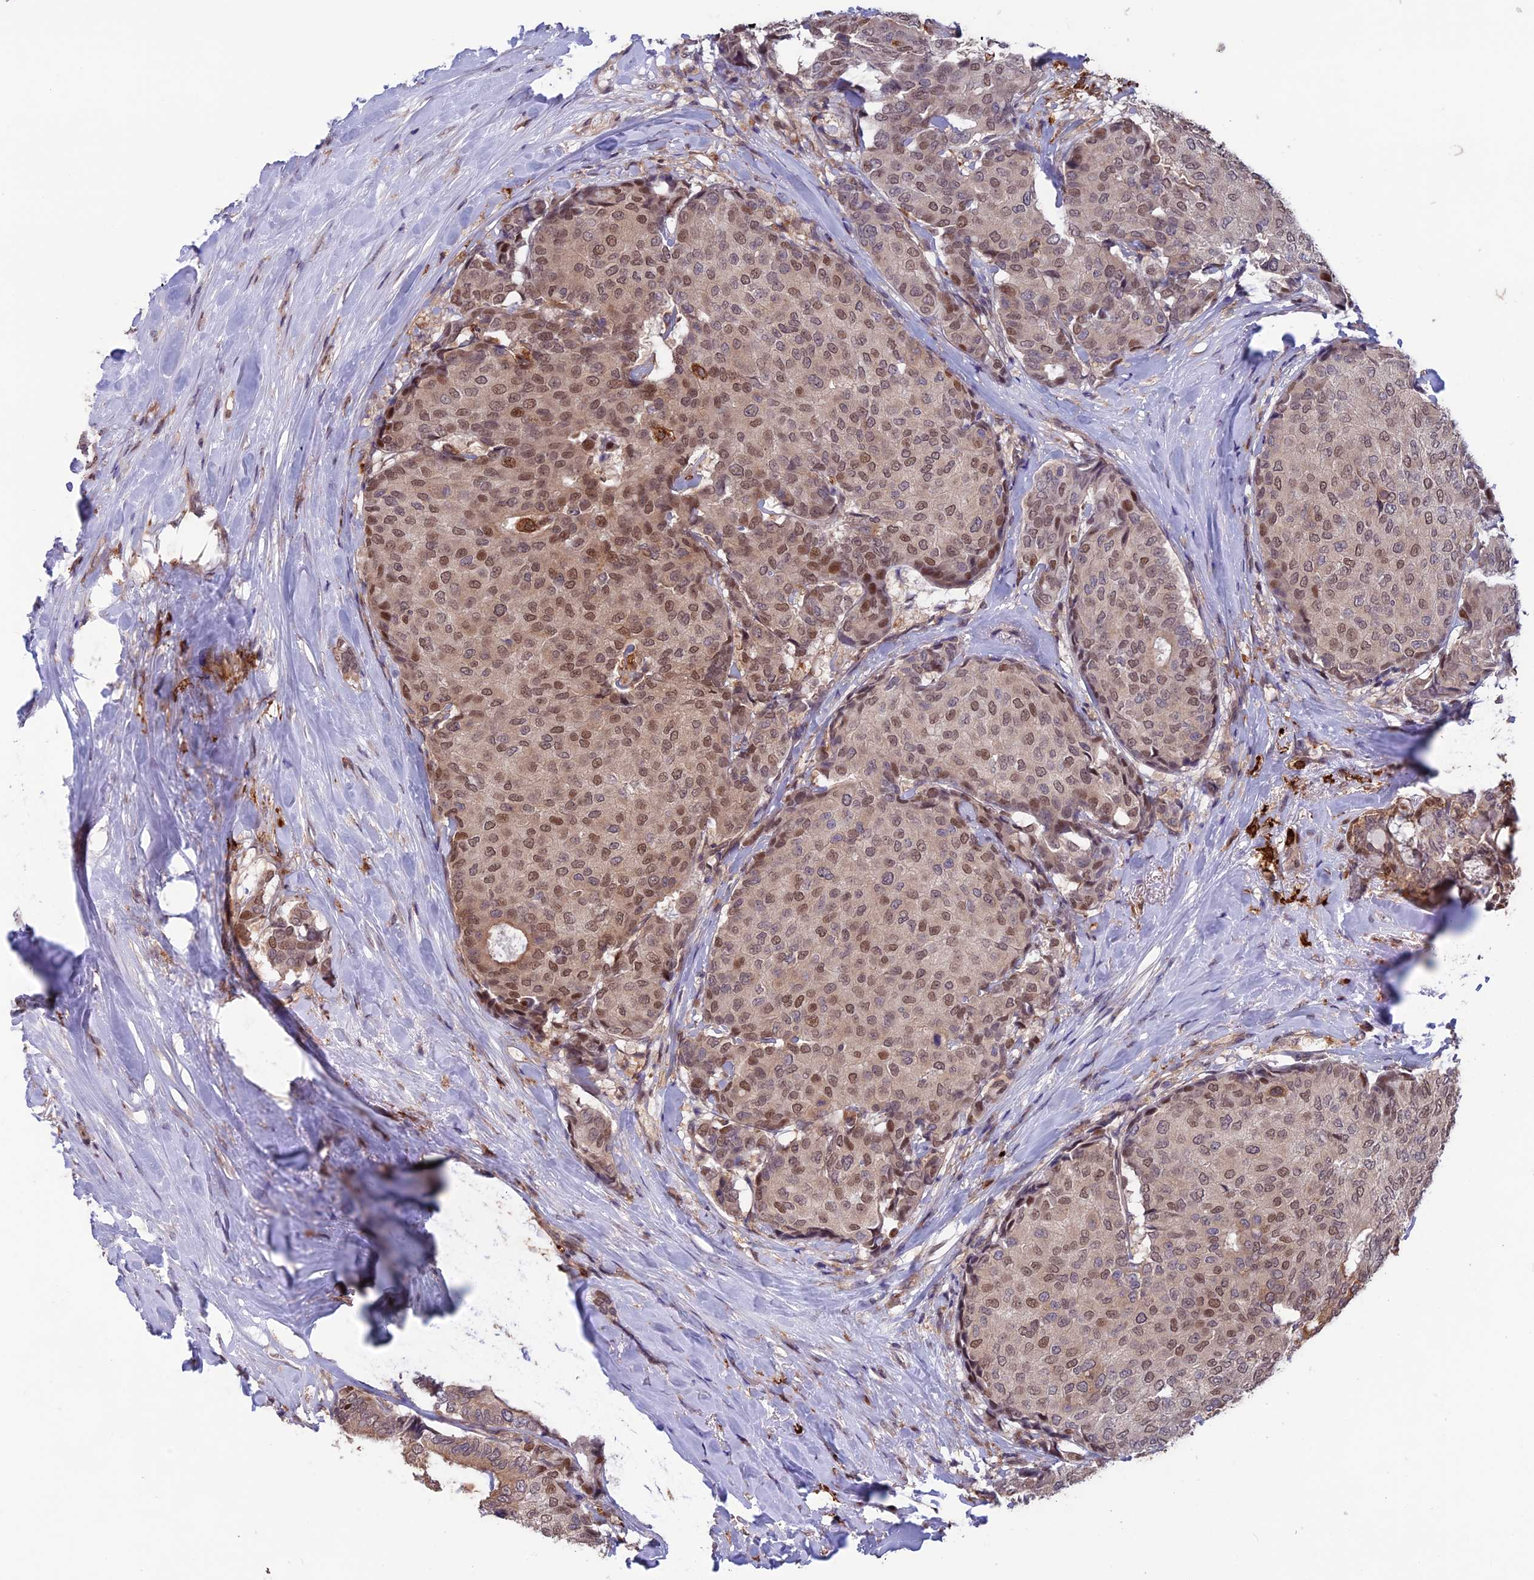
{"staining": {"intensity": "moderate", "quantity": ">75%", "location": "nuclear"}, "tissue": "breast cancer", "cell_type": "Tumor cells", "image_type": "cancer", "snomed": [{"axis": "morphology", "description": "Duct carcinoma"}, {"axis": "topography", "description": "Breast"}], "caption": "IHC photomicrograph of human invasive ductal carcinoma (breast) stained for a protein (brown), which demonstrates medium levels of moderate nuclear positivity in approximately >75% of tumor cells.", "gene": "MAST2", "patient": {"sex": "female", "age": 75}}